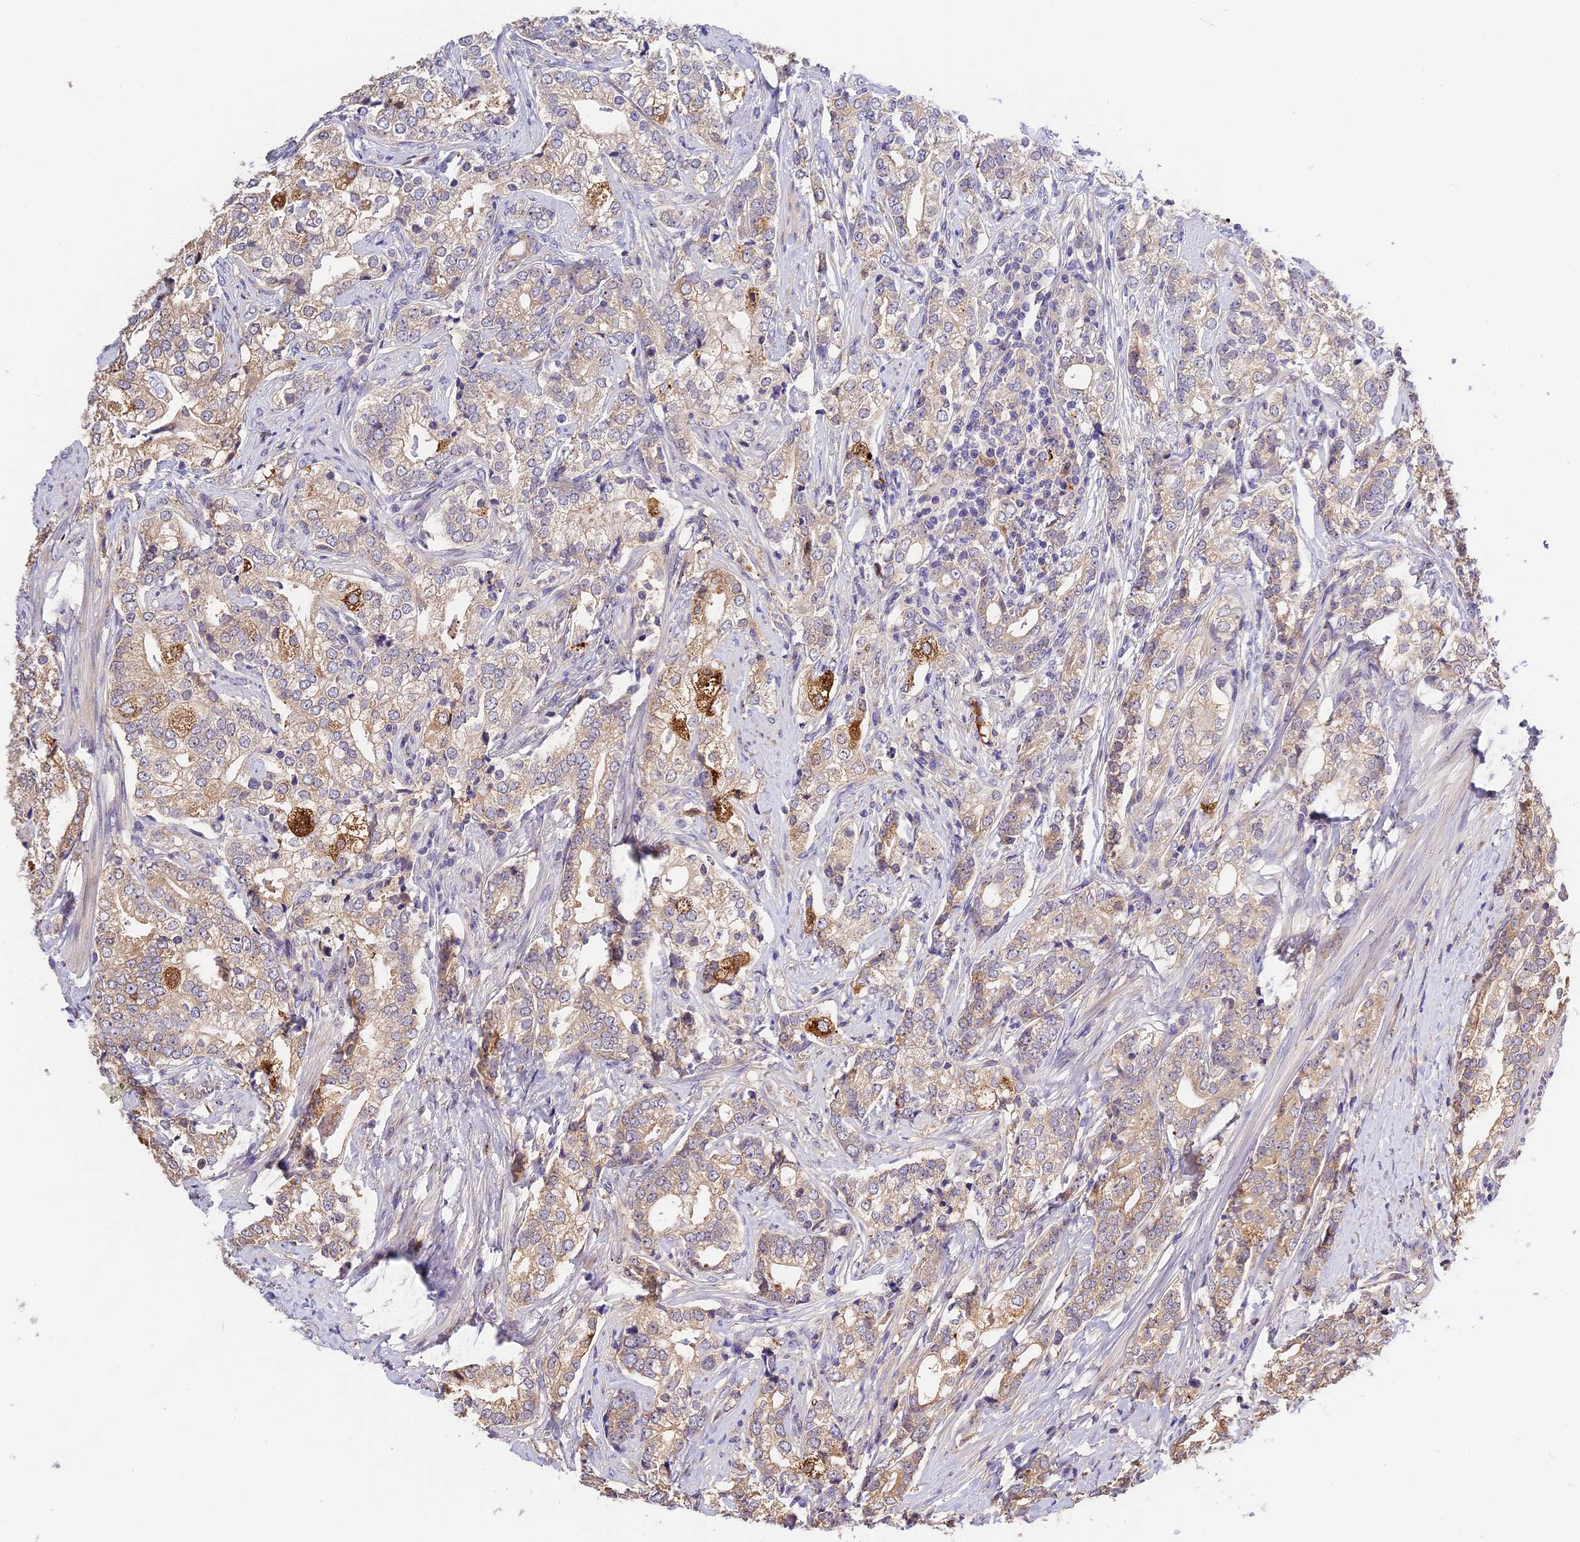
{"staining": {"intensity": "weak", "quantity": "<25%", "location": "cytoplasmic/membranous"}, "tissue": "prostate cancer", "cell_type": "Tumor cells", "image_type": "cancer", "snomed": [{"axis": "morphology", "description": "Adenocarcinoma, High grade"}, {"axis": "topography", "description": "Prostate"}], "caption": "High magnification brightfield microscopy of prostate cancer stained with DAB (3,3'-diaminobenzidine) (brown) and counterstained with hematoxylin (blue): tumor cells show no significant expression.", "gene": "BSCL2", "patient": {"sex": "male", "age": 69}}